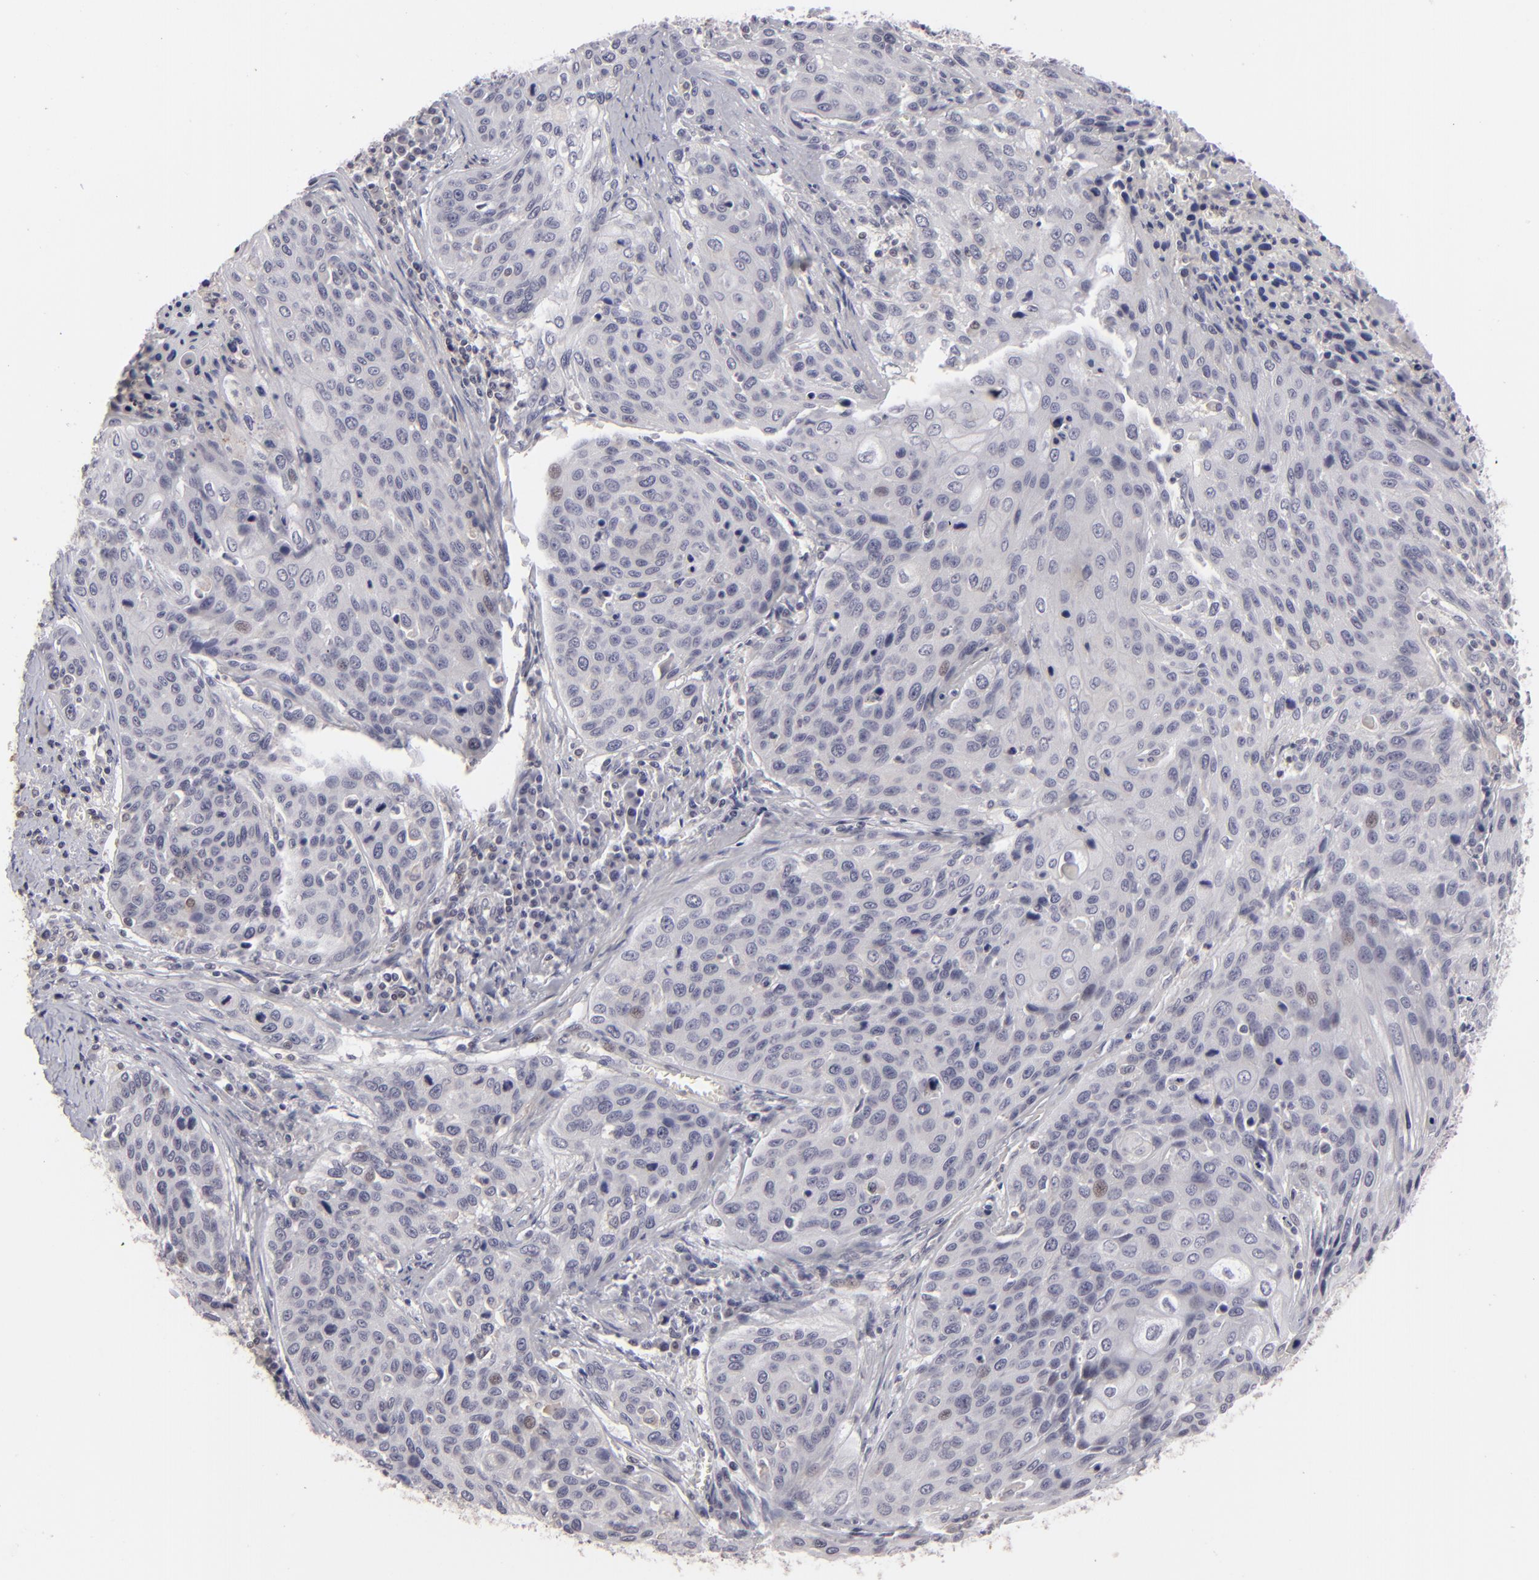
{"staining": {"intensity": "negative", "quantity": "none", "location": "none"}, "tissue": "cervical cancer", "cell_type": "Tumor cells", "image_type": "cancer", "snomed": [{"axis": "morphology", "description": "Squamous cell carcinoma, NOS"}, {"axis": "topography", "description": "Cervix"}], "caption": "Protein analysis of cervical cancer (squamous cell carcinoma) displays no significant positivity in tumor cells. Brightfield microscopy of immunohistochemistry (IHC) stained with DAB (3,3'-diaminobenzidine) (brown) and hematoxylin (blue), captured at high magnification.", "gene": "CLDN2", "patient": {"sex": "female", "age": 32}}